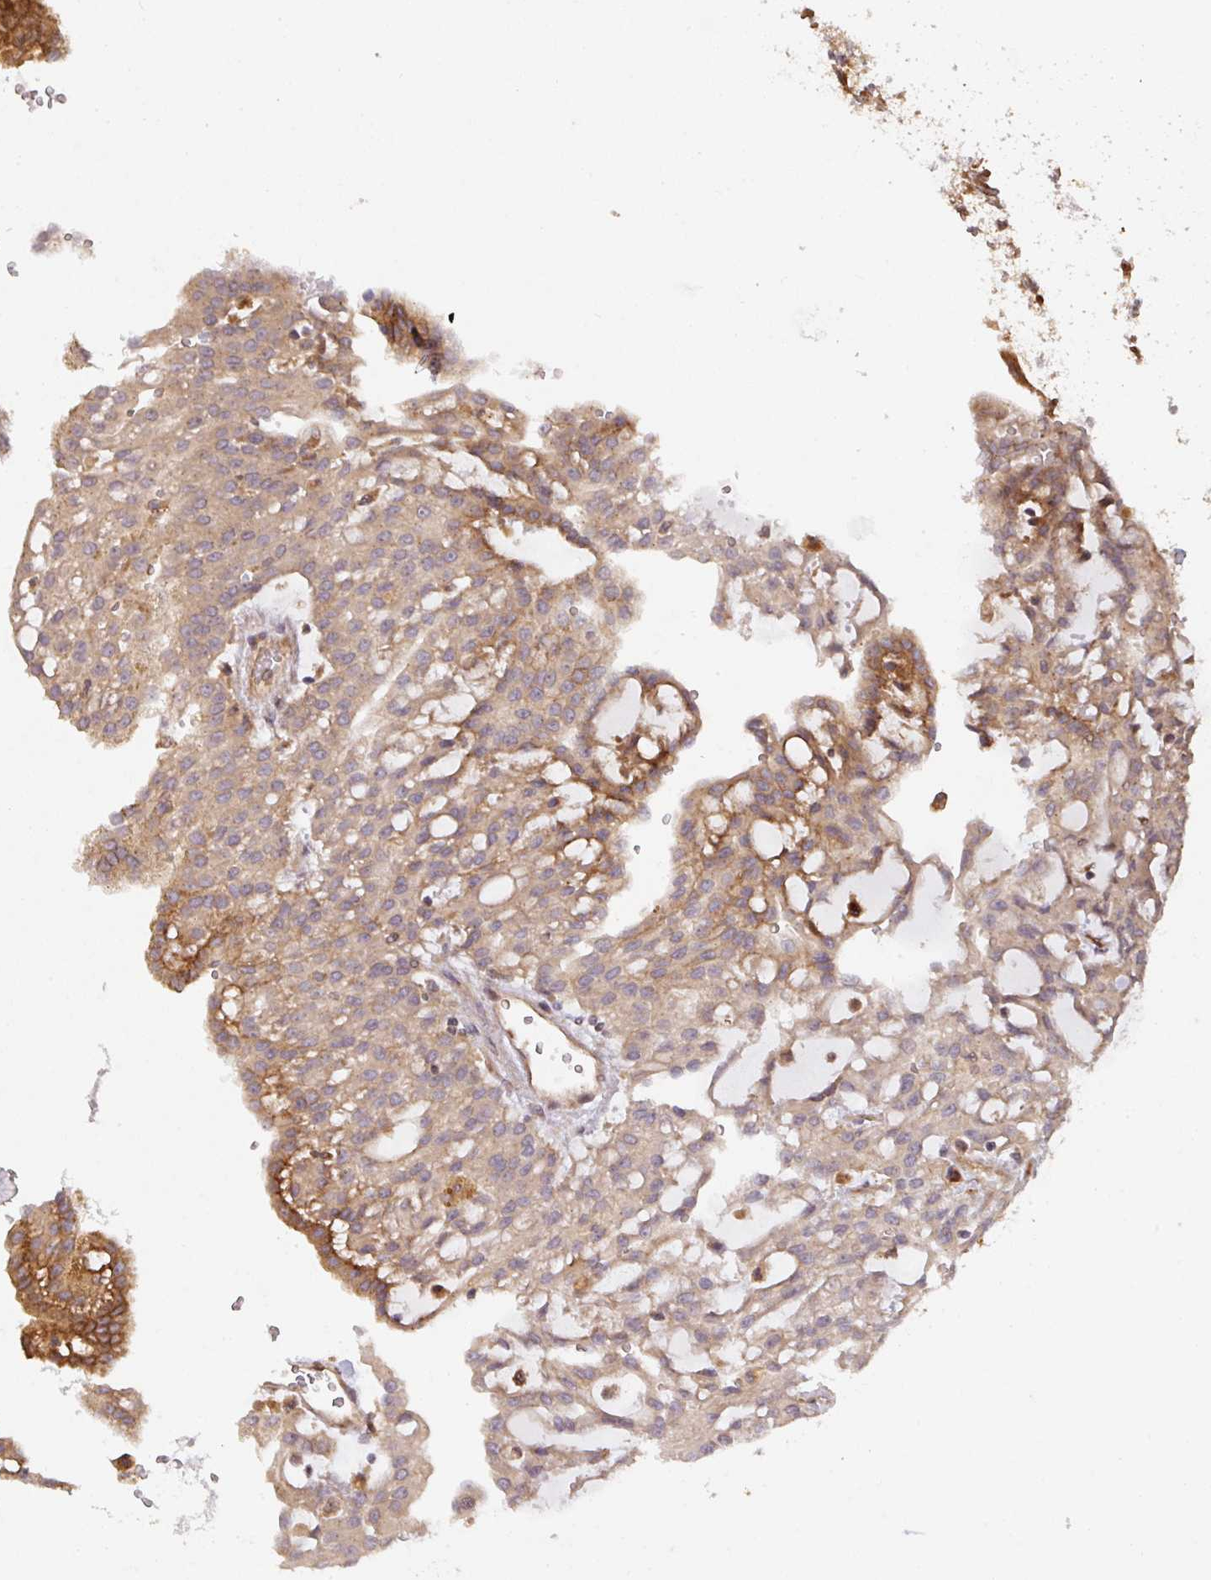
{"staining": {"intensity": "moderate", "quantity": "25%-75%", "location": "cytoplasmic/membranous"}, "tissue": "renal cancer", "cell_type": "Tumor cells", "image_type": "cancer", "snomed": [{"axis": "morphology", "description": "Adenocarcinoma, NOS"}, {"axis": "topography", "description": "Kidney"}], "caption": "This is an image of immunohistochemistry staining of renal cancer (adenocarcinoma), which shows moderate expression in the cytoplasmic/membranous of tumor cells.", "gene": "CYFIP2", "patient": {"sex": "male", "age": 63}}